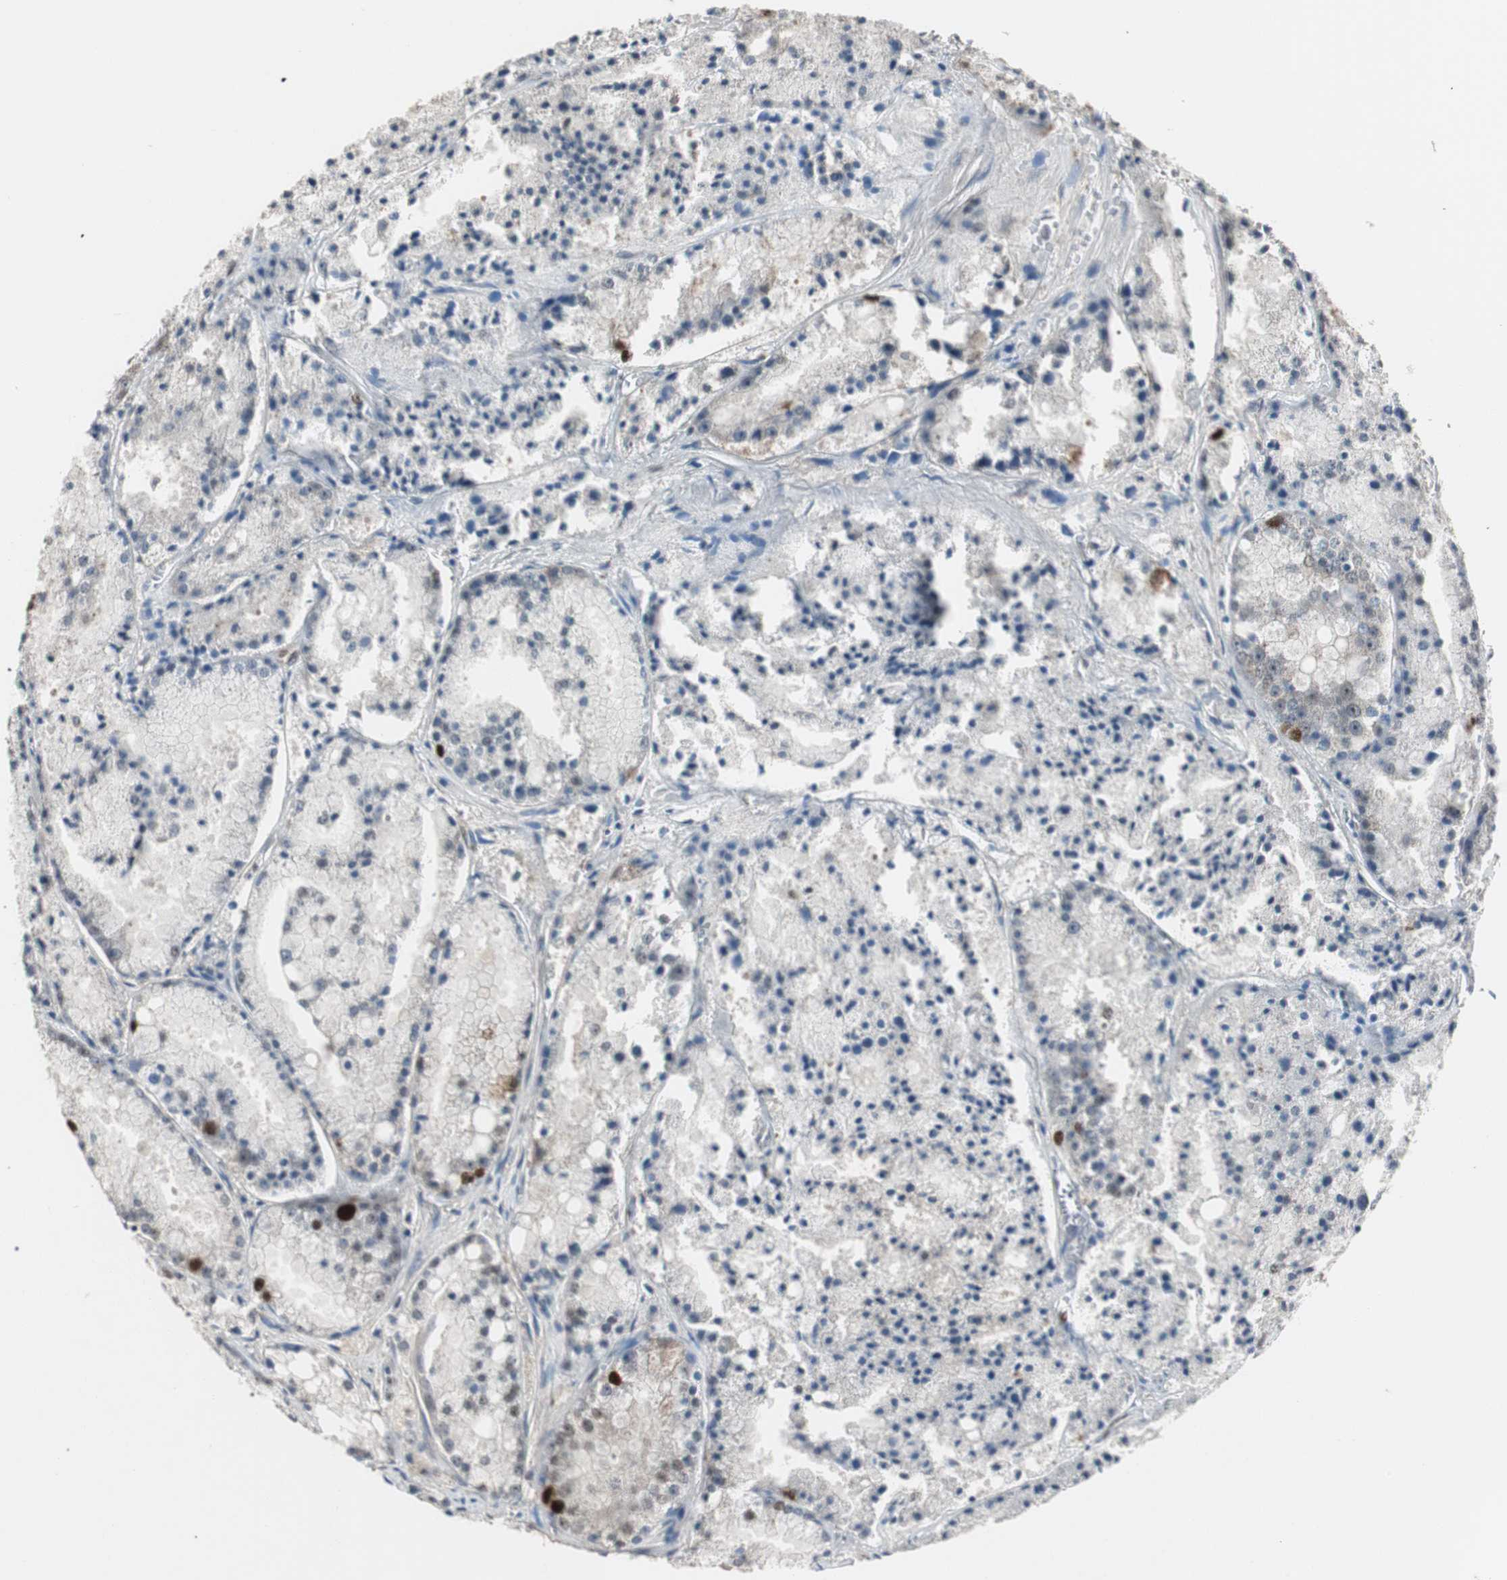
{"staining": {"intensity": "moderate", "quantity": "<25%", "location": "nuclear"}, "tissue": "prostate cancer", "cell_type": "Tumor cells", "image_type": "cancer", "snomed": [{"axis": "morphology", "description": "Adenocarcinoma, Low grade"}, {"axis": "topography", "description": "Prostate"}], "caption": "This is an image of immunohistochemistry staining of prostate adenocarcinoma (low-grade), which shows moderate staining in the nuclear of tumor cells.", "gene": "FEN1", "patient": {"sex": "male", "age": 64}}